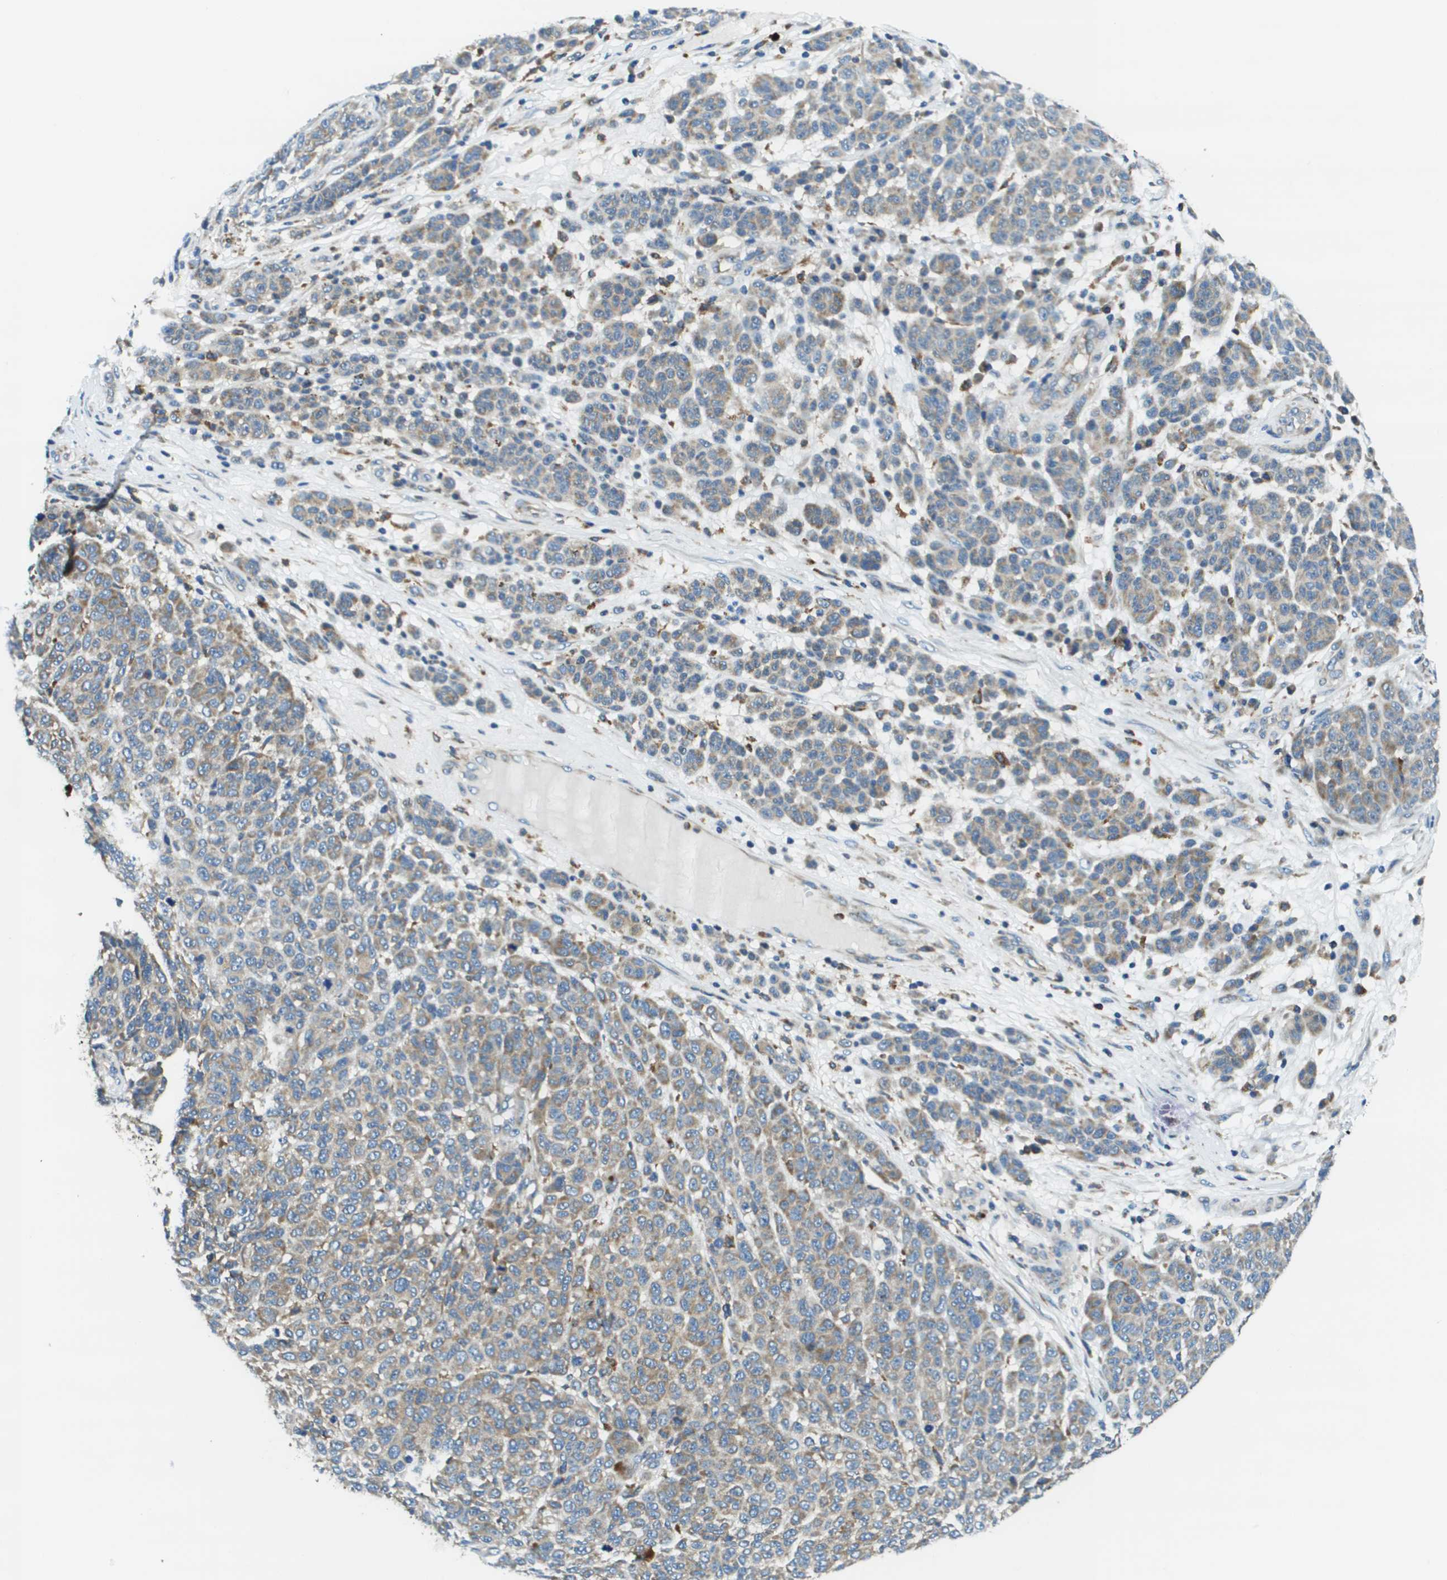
{"staining": {"intensity": "weak", "quantity": "25%-75%", "location": "cytoplasmic/membranous"}, "tissue": "melanoma", "cell_type": "Tumor cells", "image_type": "cancer", "snomed": [{"axis": "morphology", "description": "Malignant melanoma, NOS"}, {"axis": "topography", "description": "Skin"}], "caption": "High-power microscopy captured an IHC photomicrograph of malignant melanoma, revealing weak cytoplasmic/membranous expression in about 25%-75% of tumor cells.", "gene": "CNPY3", "patient": {"sex": "male", "age": 59}}